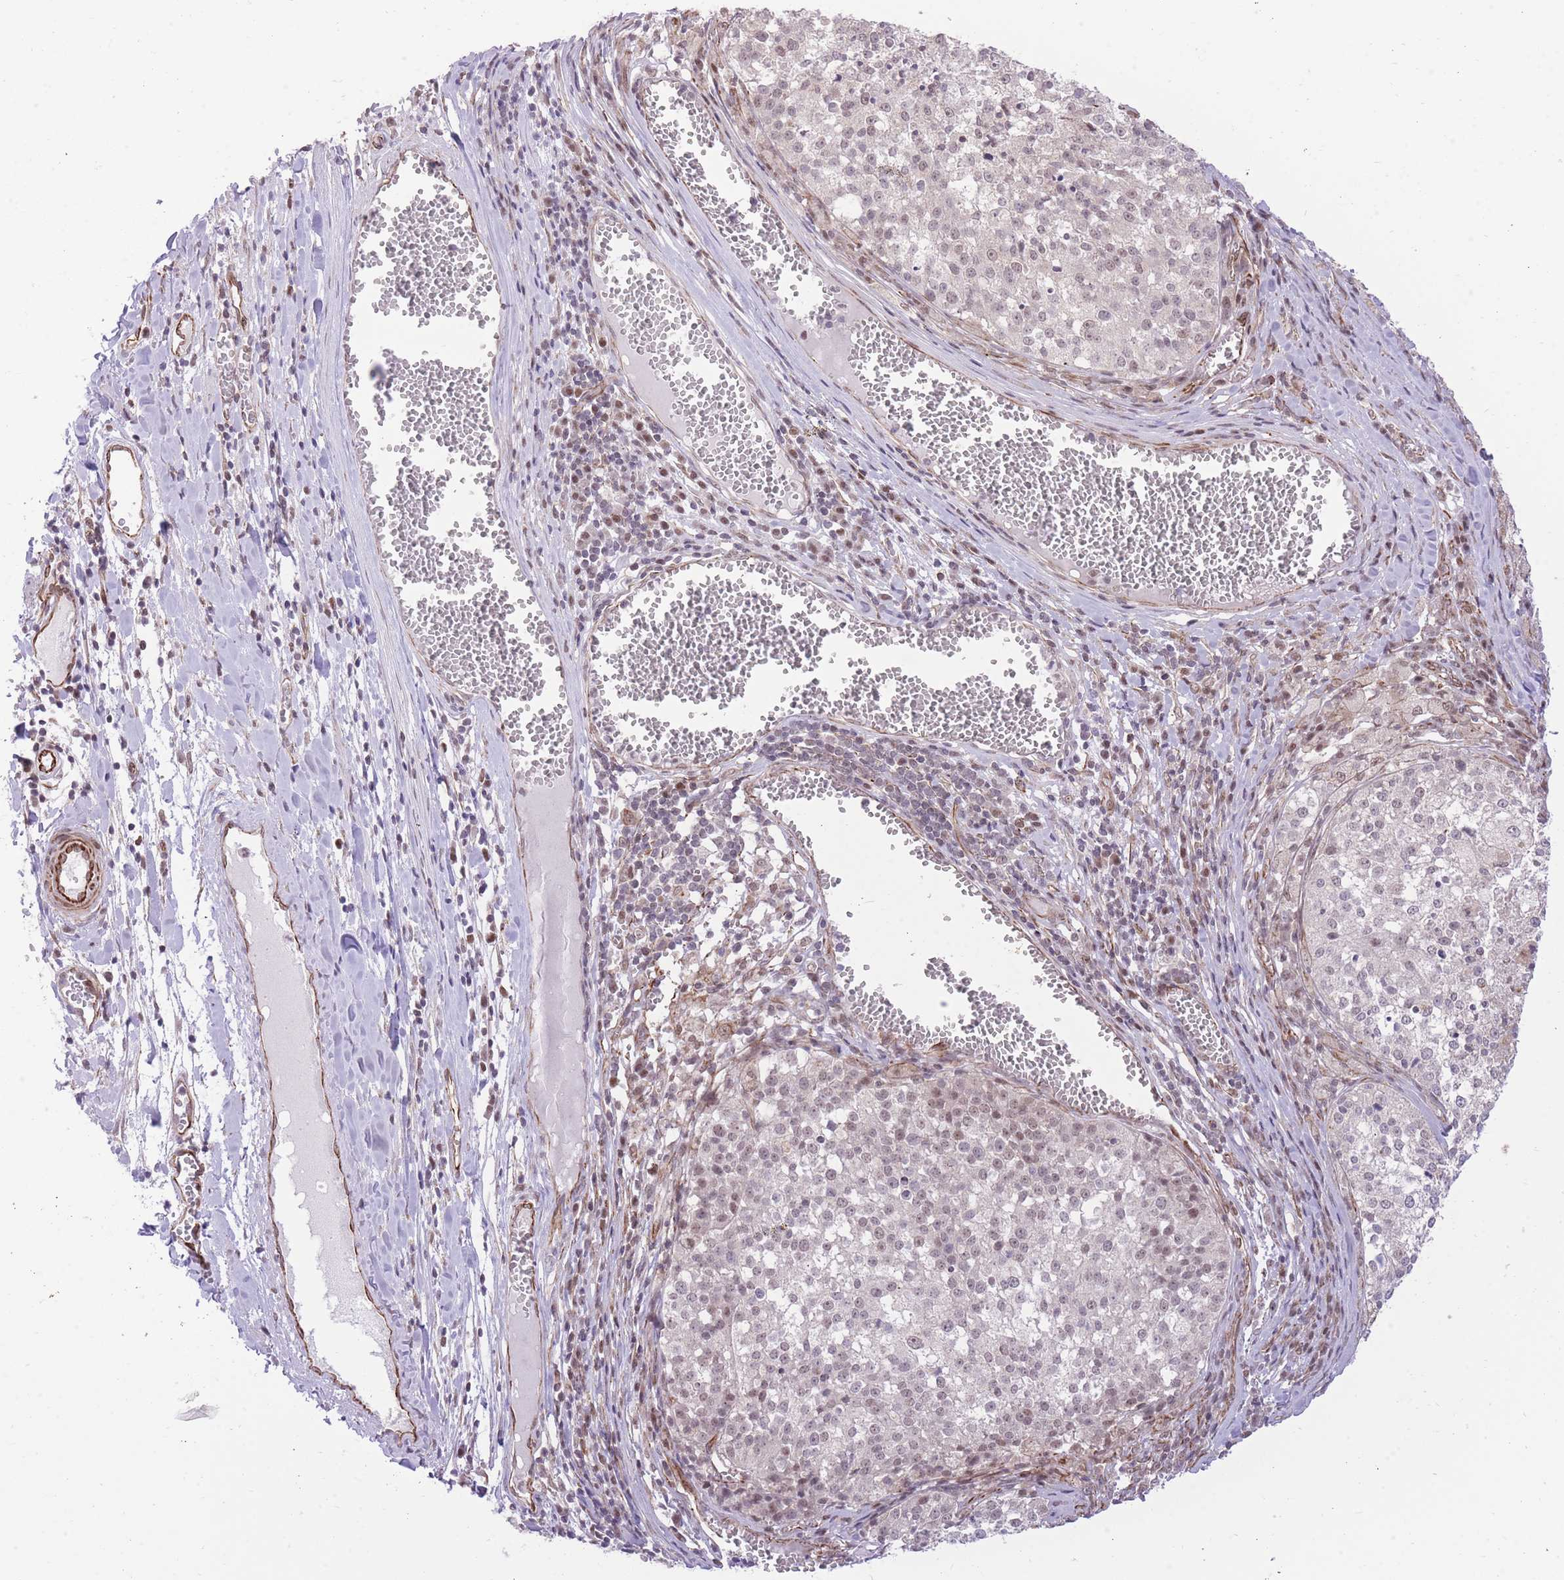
{"staining": {"intensity": "weak", "quantity": "<25%", "location": "nuclear"}, "tissue": "melanoma", "cell_type": "Tumor cells", "image_type": "cancer", "snomed": [{"axis": "morphology", "description": "Malignant melanoma, NOS"}, {"axis": "topography", "description": "Skin"}], "caption": "There is no significant expression in tumor cells of melanoma.", "gene": "ELL", "patient": {"sex": "female", "age": 64}}